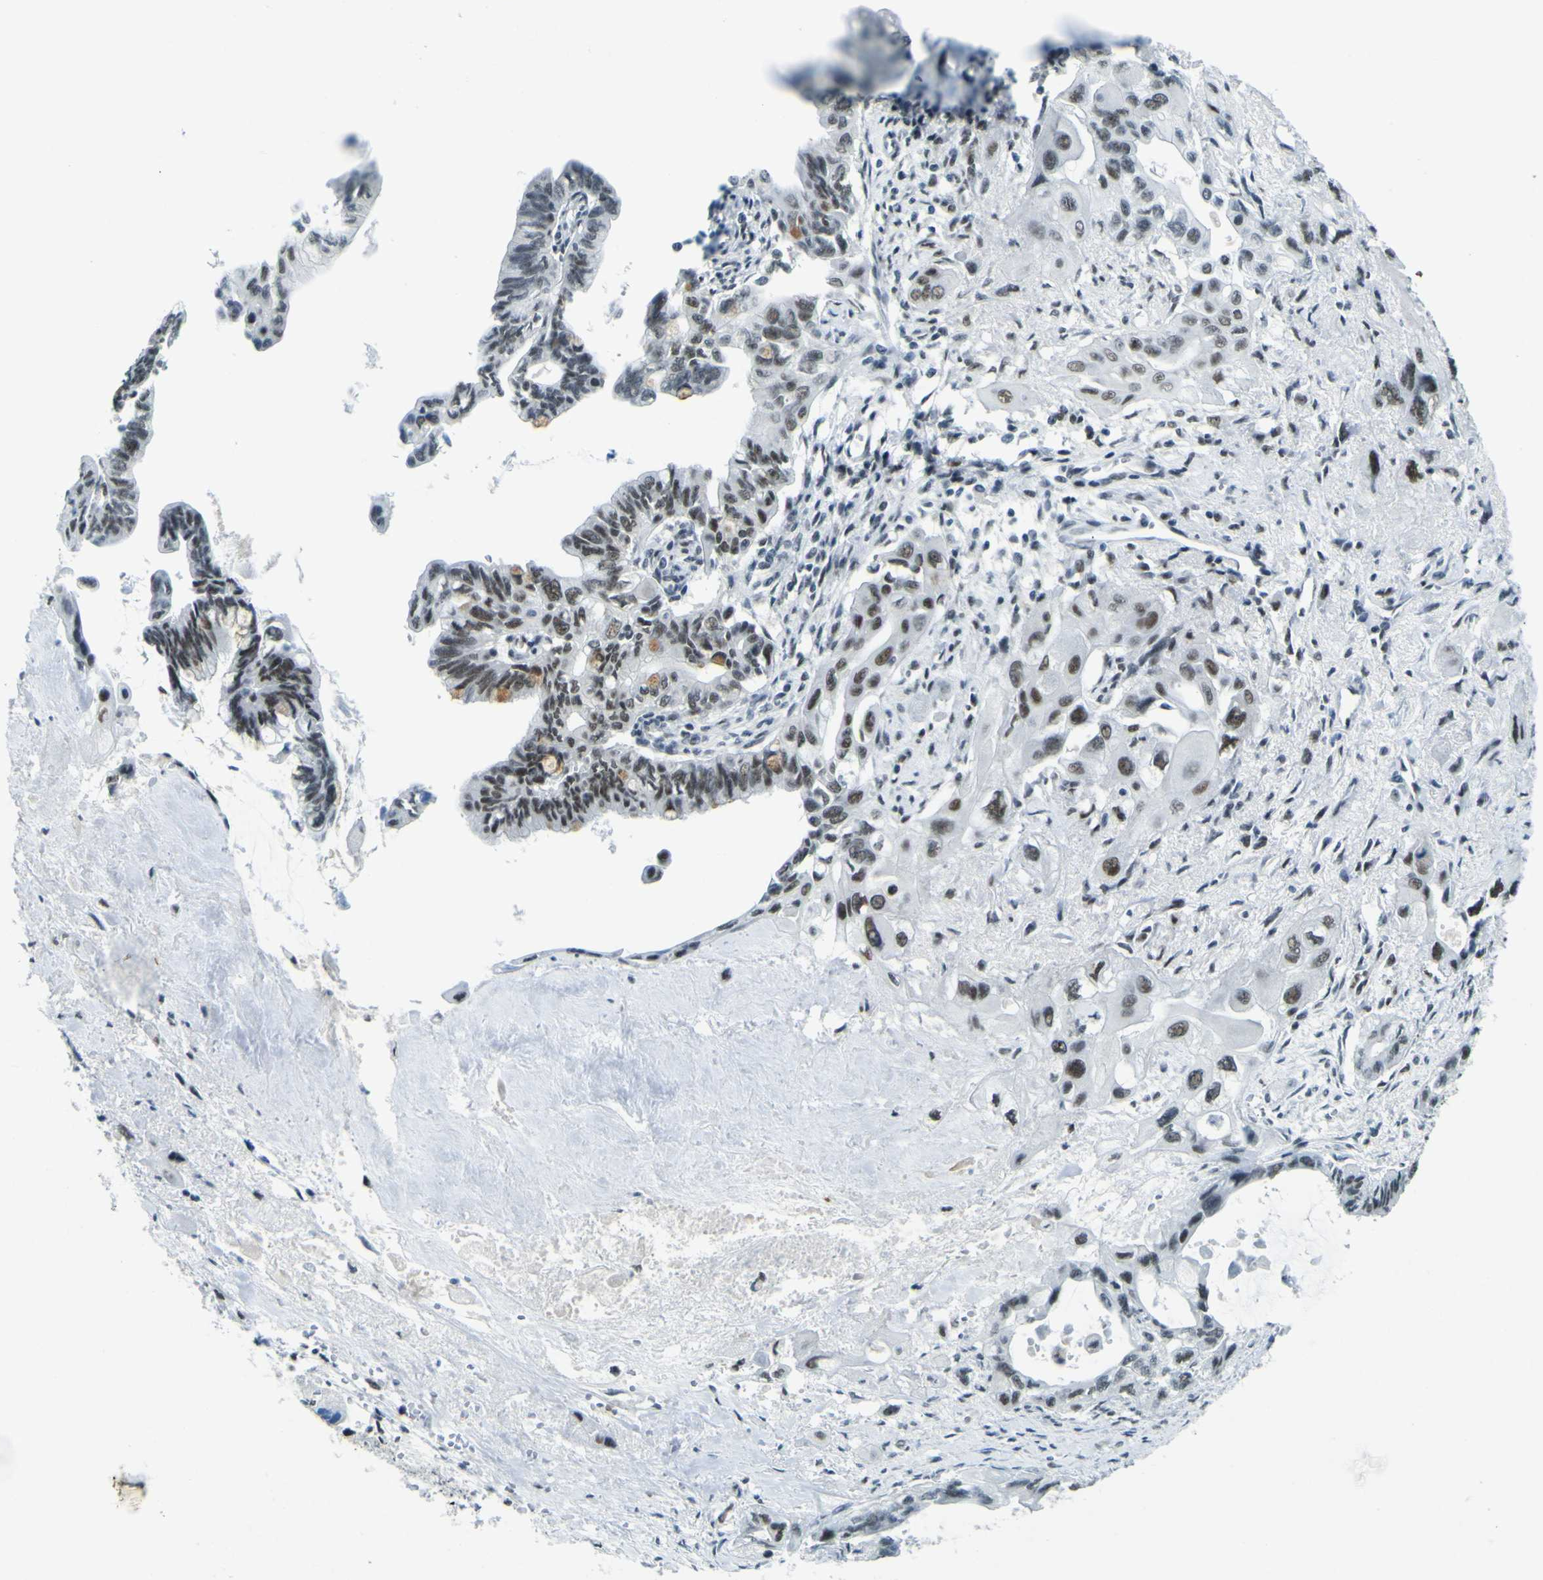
{"staining": {"intensity": "moderate", "quantity": ">75%", "location": "nuclear"}, "tissue": "pancreatic cancer", "cell_type": "Tumor cells", "image_type": "cancer", "snomed": [{"axis": "morphology", "description": "Adenocarcinoma, NOS"}, {"axis": "topography", "description": "Pancreas"}], "caption": "IHC staining of pancreatic cancer, which exhibits medium levels of moderate nuclear expression in about >75% of tumor cells indicating moderate nuclear protein staining. The staining was performed using DAB (brown) for protein detection and nuclei were counterstained in hematoxylin (blue).", "gene": "CEBPG", "patient": {"sex": "male", "age": 73}}